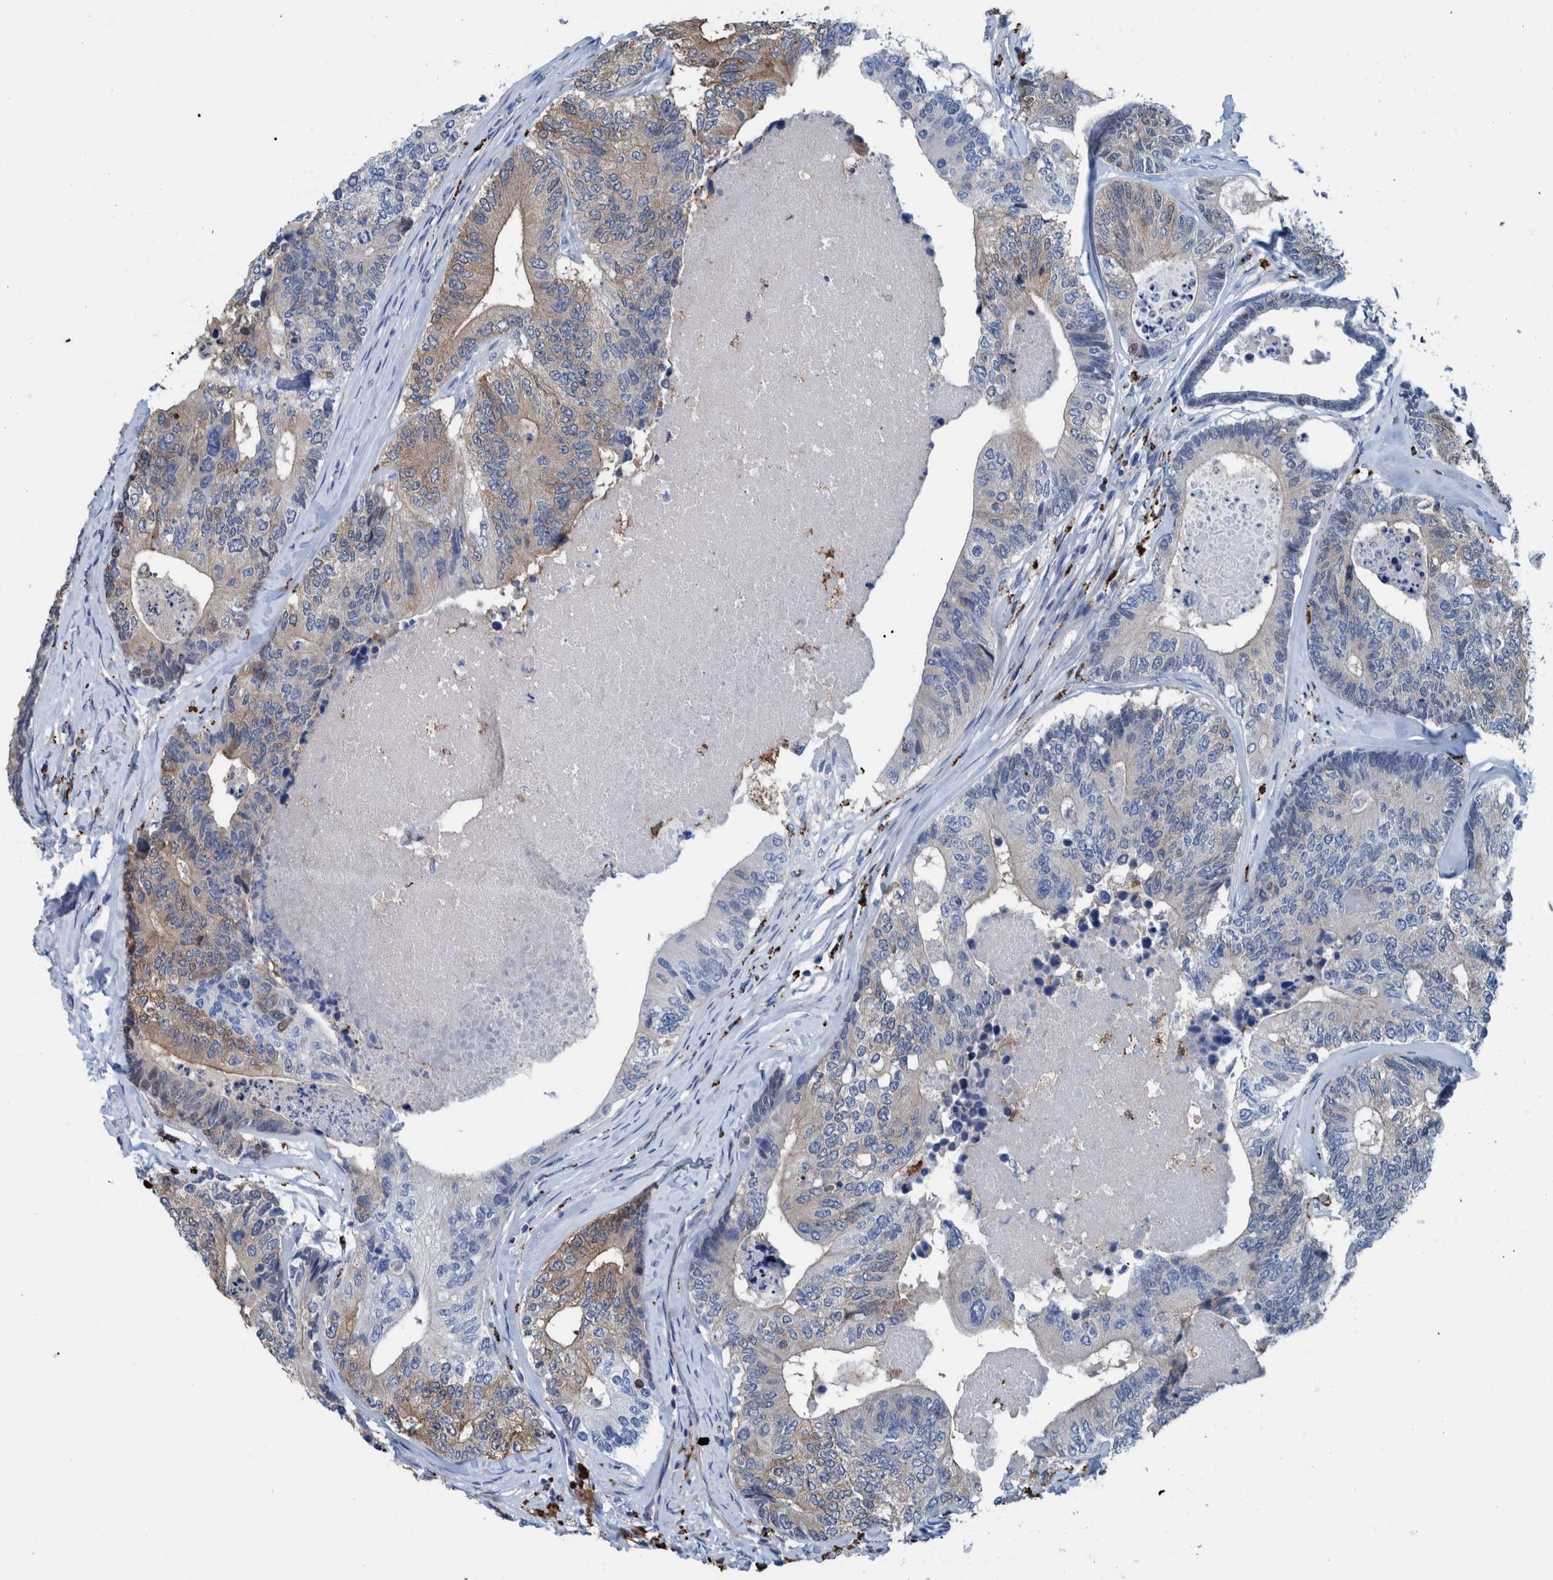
{"staining": {"intensity": "weak", "quantity": "25%-75%", "location": "cytoplasmic/membranous"}, "tissue": "colorectal cancer", "cell_type": "Tumor cells", "image_type": "cancer", "snomed": [{"axis": "morphology", "description": "Adenocarcinoma, NOS"}, {"axis": "topography", "description": "Colon"}], "caption": "Approximately 25%-75% of tumor cells in human colorectal adenocarcinoma exhibit weak cytoplasmic/membranous protein expression as visualized by brown immunohistochemical staining.", "gene": "IDO1", "patient": {"sex": "female", "age": 67}}